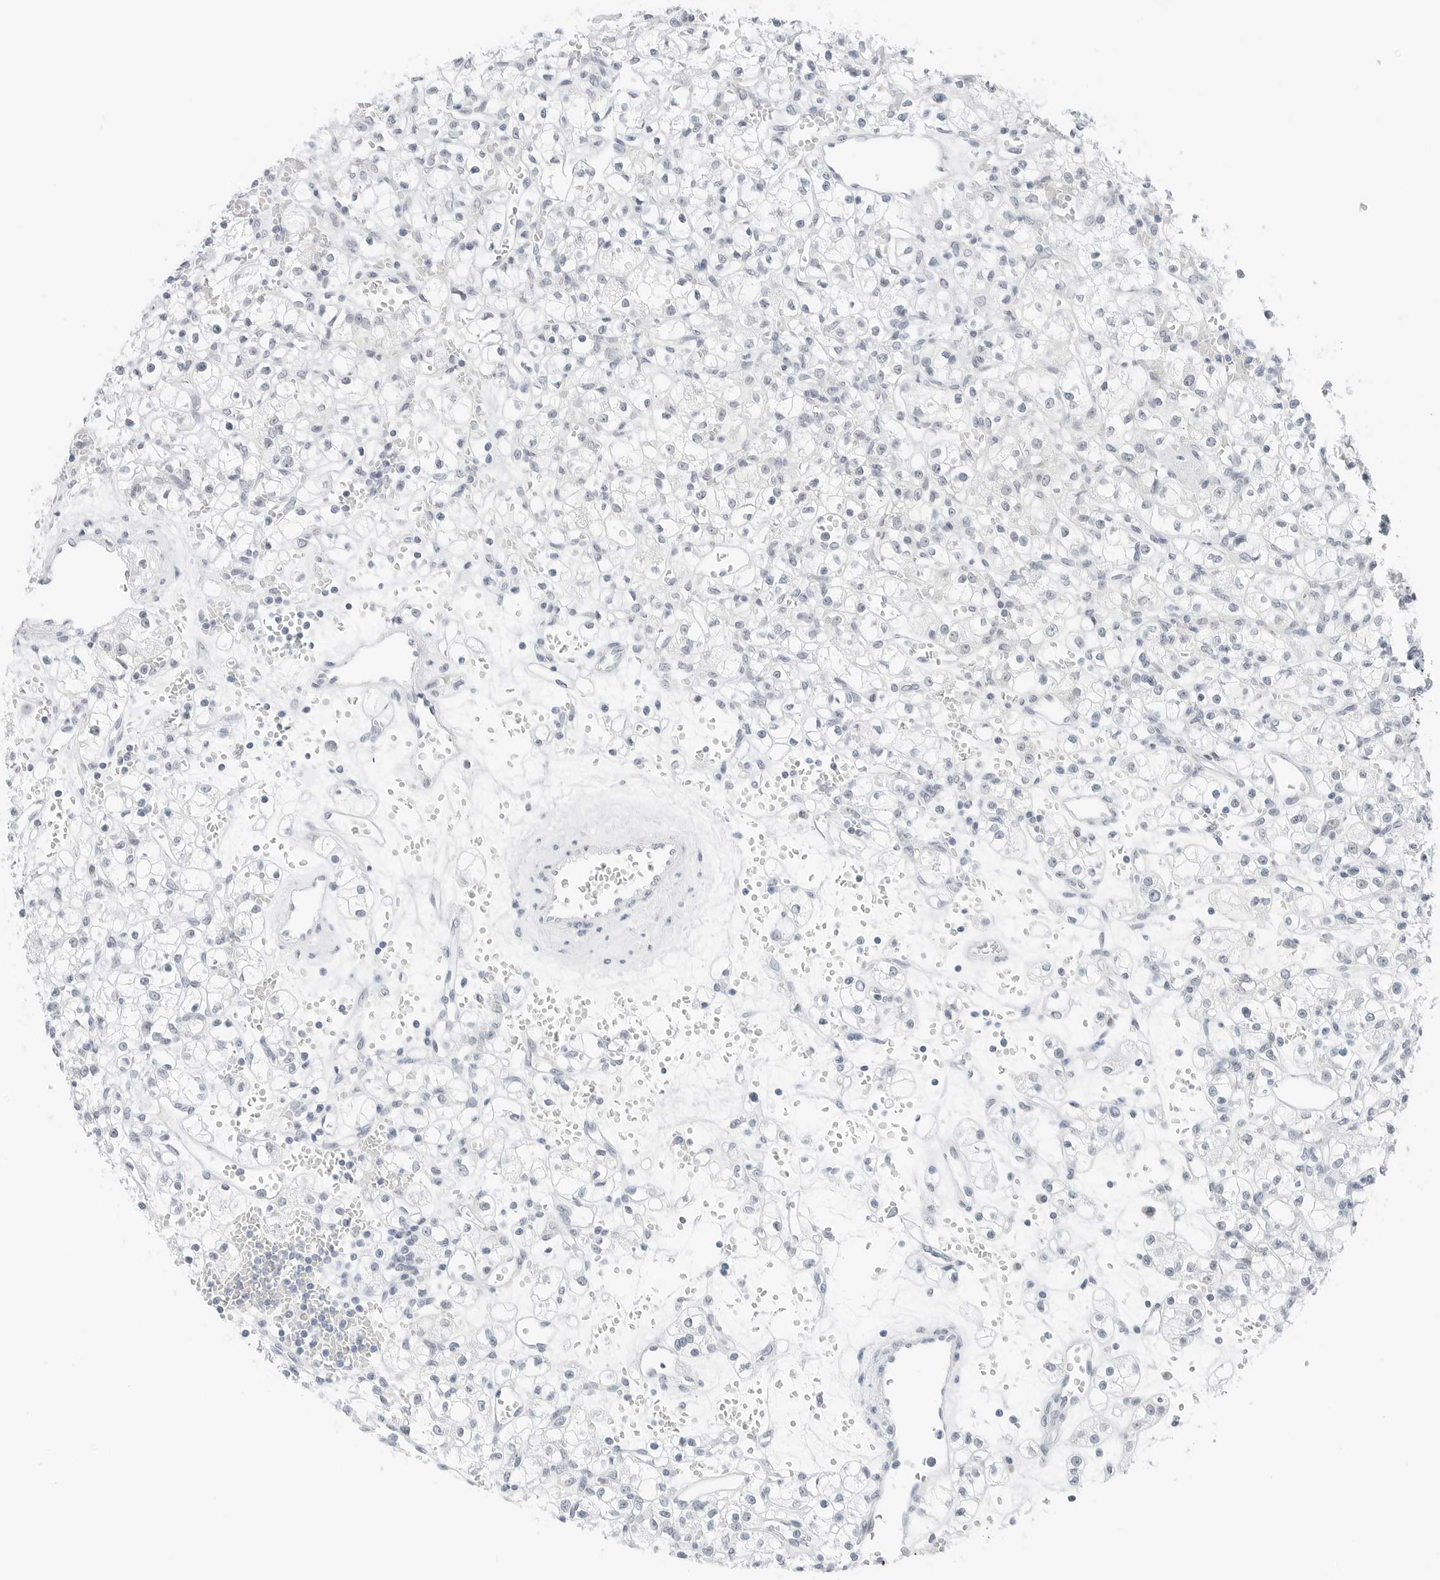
{"staining": {"intensity": "negative", "quantity": "none", "location": "none"}, "tissue": "renal cancer", "cell_type": "Tumor cells", "image_type": "cancer", "snomed": [{"axis": "morphology", "description": "Adenocarcinoma, NOS"}, {"axis": "topography", "description": "Kidney"}], "caption": "An image of human renal cancer is negative for staining in tumor cells.", "gene": "CCSAP", "patient": {"sex": "female", "age": 59}}